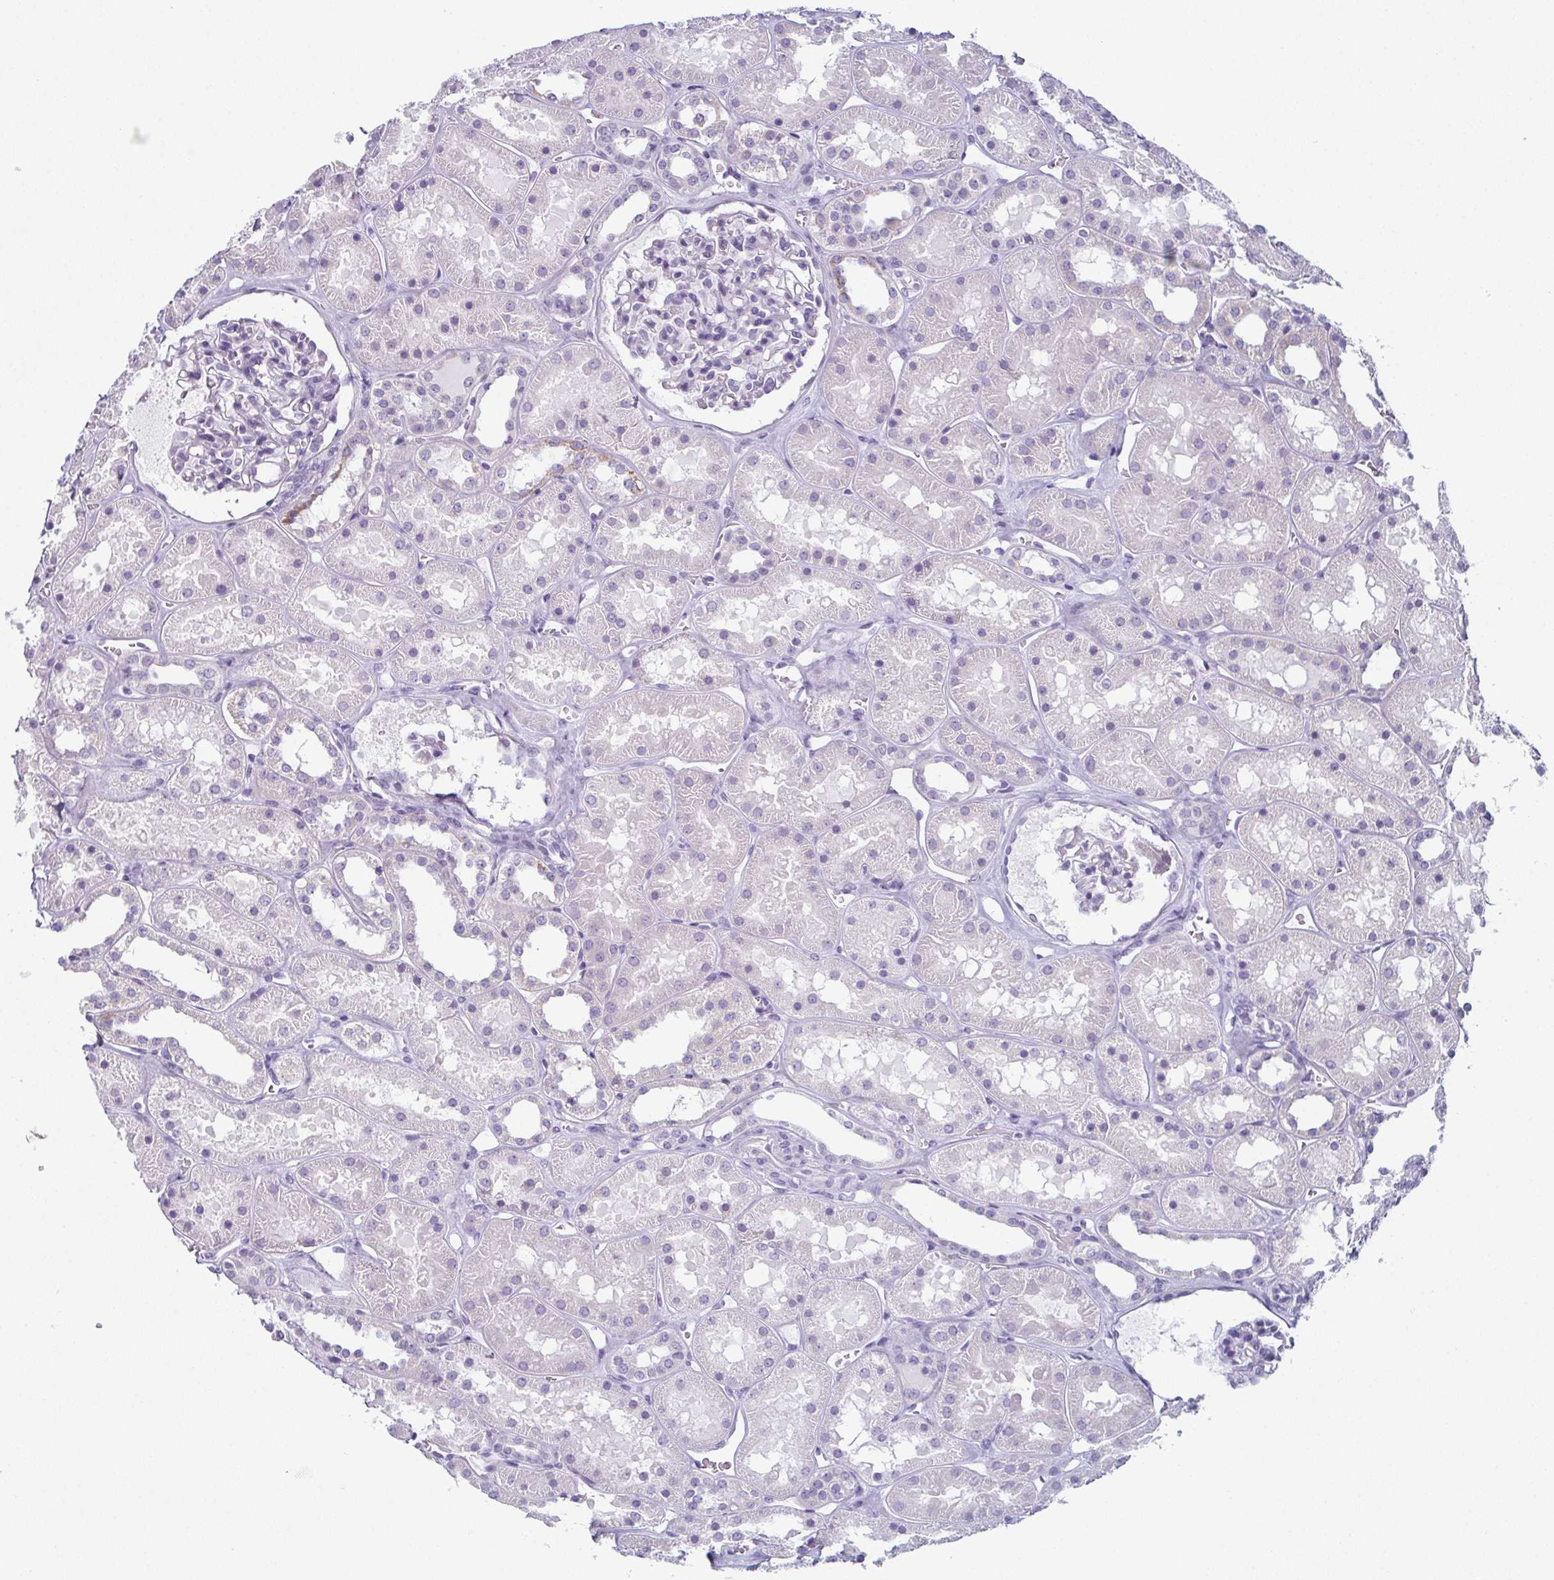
{"staining": {"intensity": "negative", "quantity": "none", "location": "none"}, "tissue": "kidney", "cell_type": "Cells in glomeruli", "image_type": "normal", "snomed": [{"axis": "morphology", "description": "Normal tissue, NOS"}, {"axis": "topography", "description": "Kidney"}], "caption": "This is a histopathology image of immunohistochemistry (IHC) staining of normal kidney, which shows no staining in cells in glomeruli.", "gene": "ENKUR", "patient": {"sex": "female", "age": 41}}